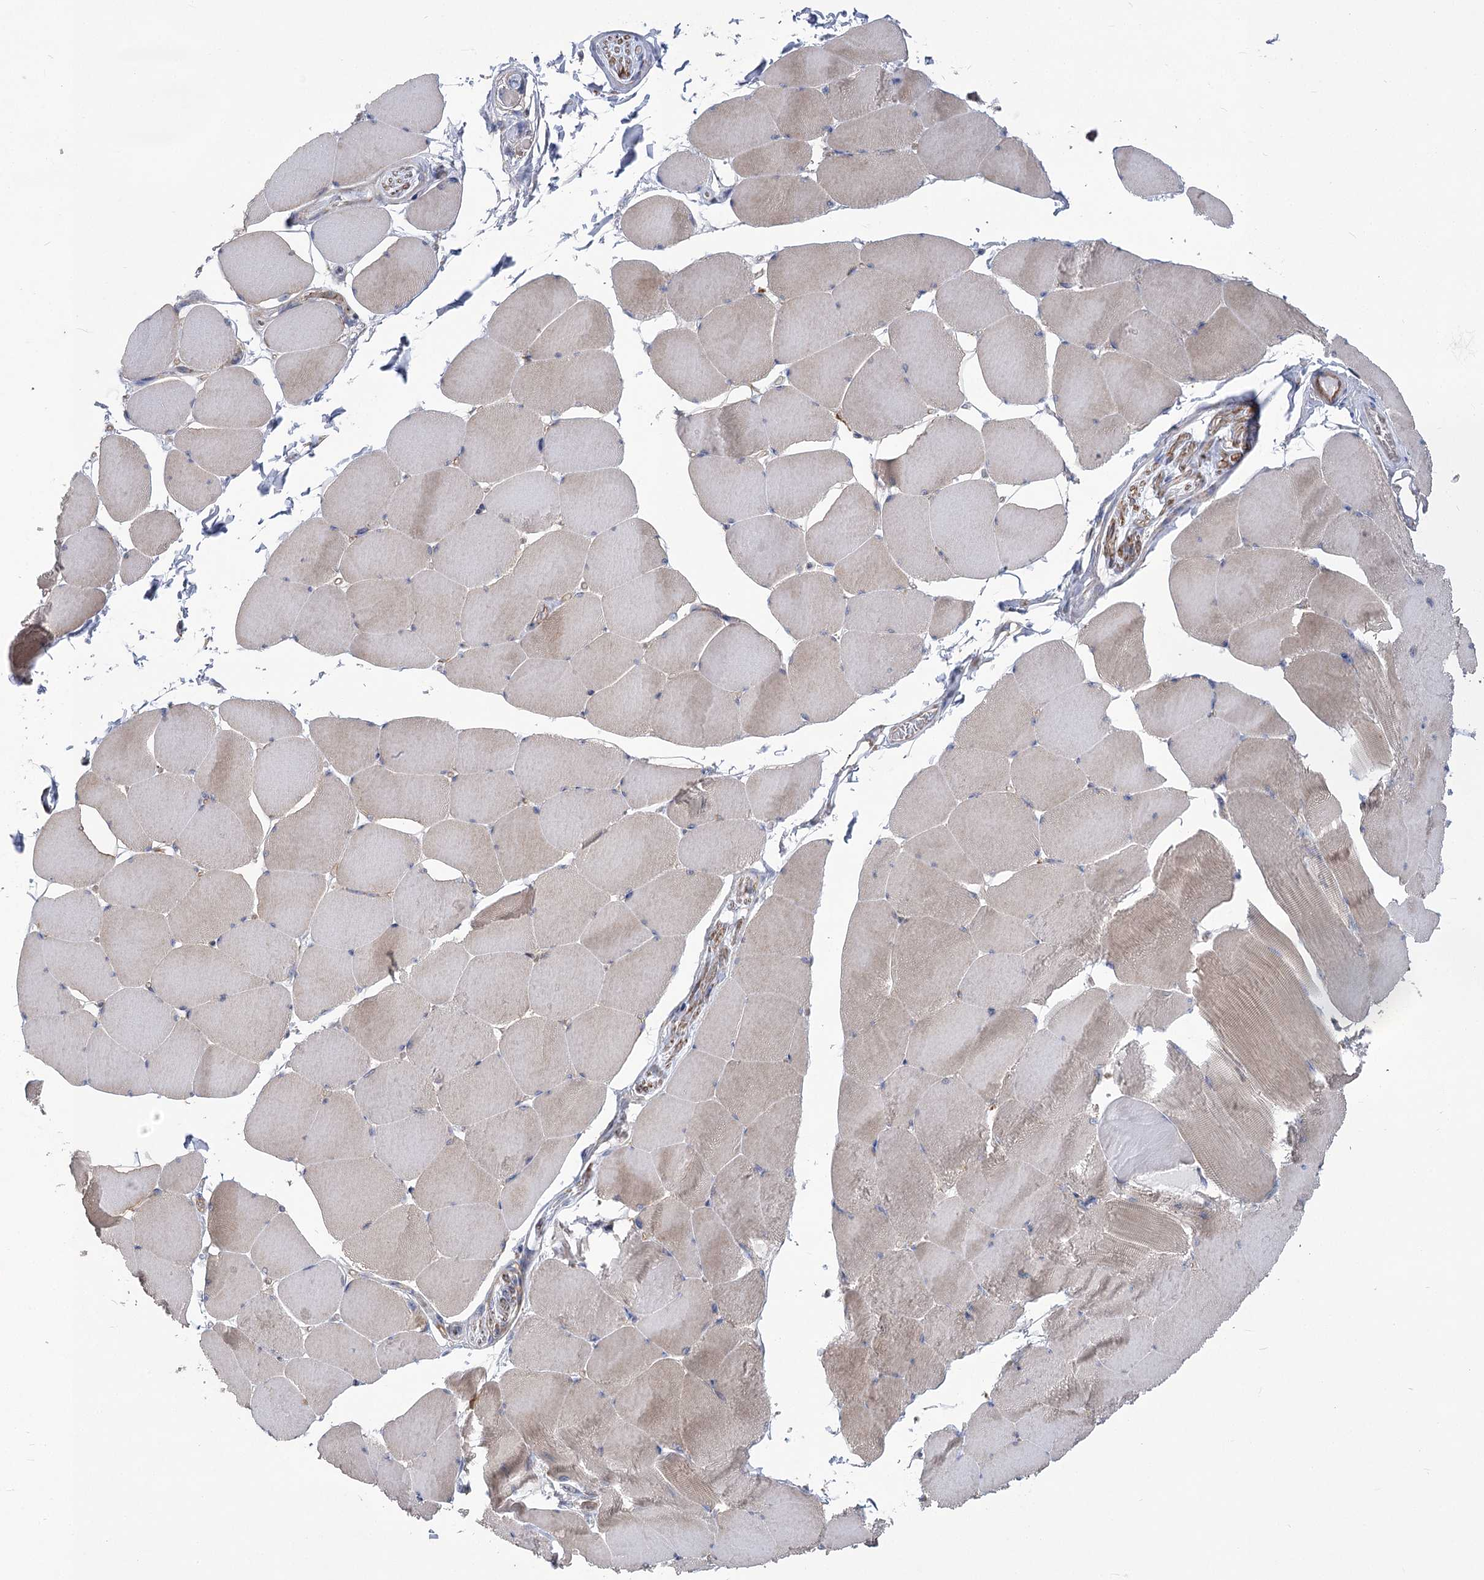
{"staining": {"intensity": "moderate", "quantity": "<25%", "location": "cytoplasmic/membranous"}, "tissue": "skeletal muscle", "cell_type": "Myocytes", "image_type": "normal", "snomed": [{"axis": "morphology", "description": "Normal tissue, NOS"}, {"axis": "topography", "description": "Skeletal muscle"}], "caption": "Moderate cytoplasmic/membranous staining for a protein is appreciated in about <25% of myocytes of unremarkable skeletal muscle using IHC.", "gene": "RMDN2", "patient": {"sex": "male", "age": 62}}